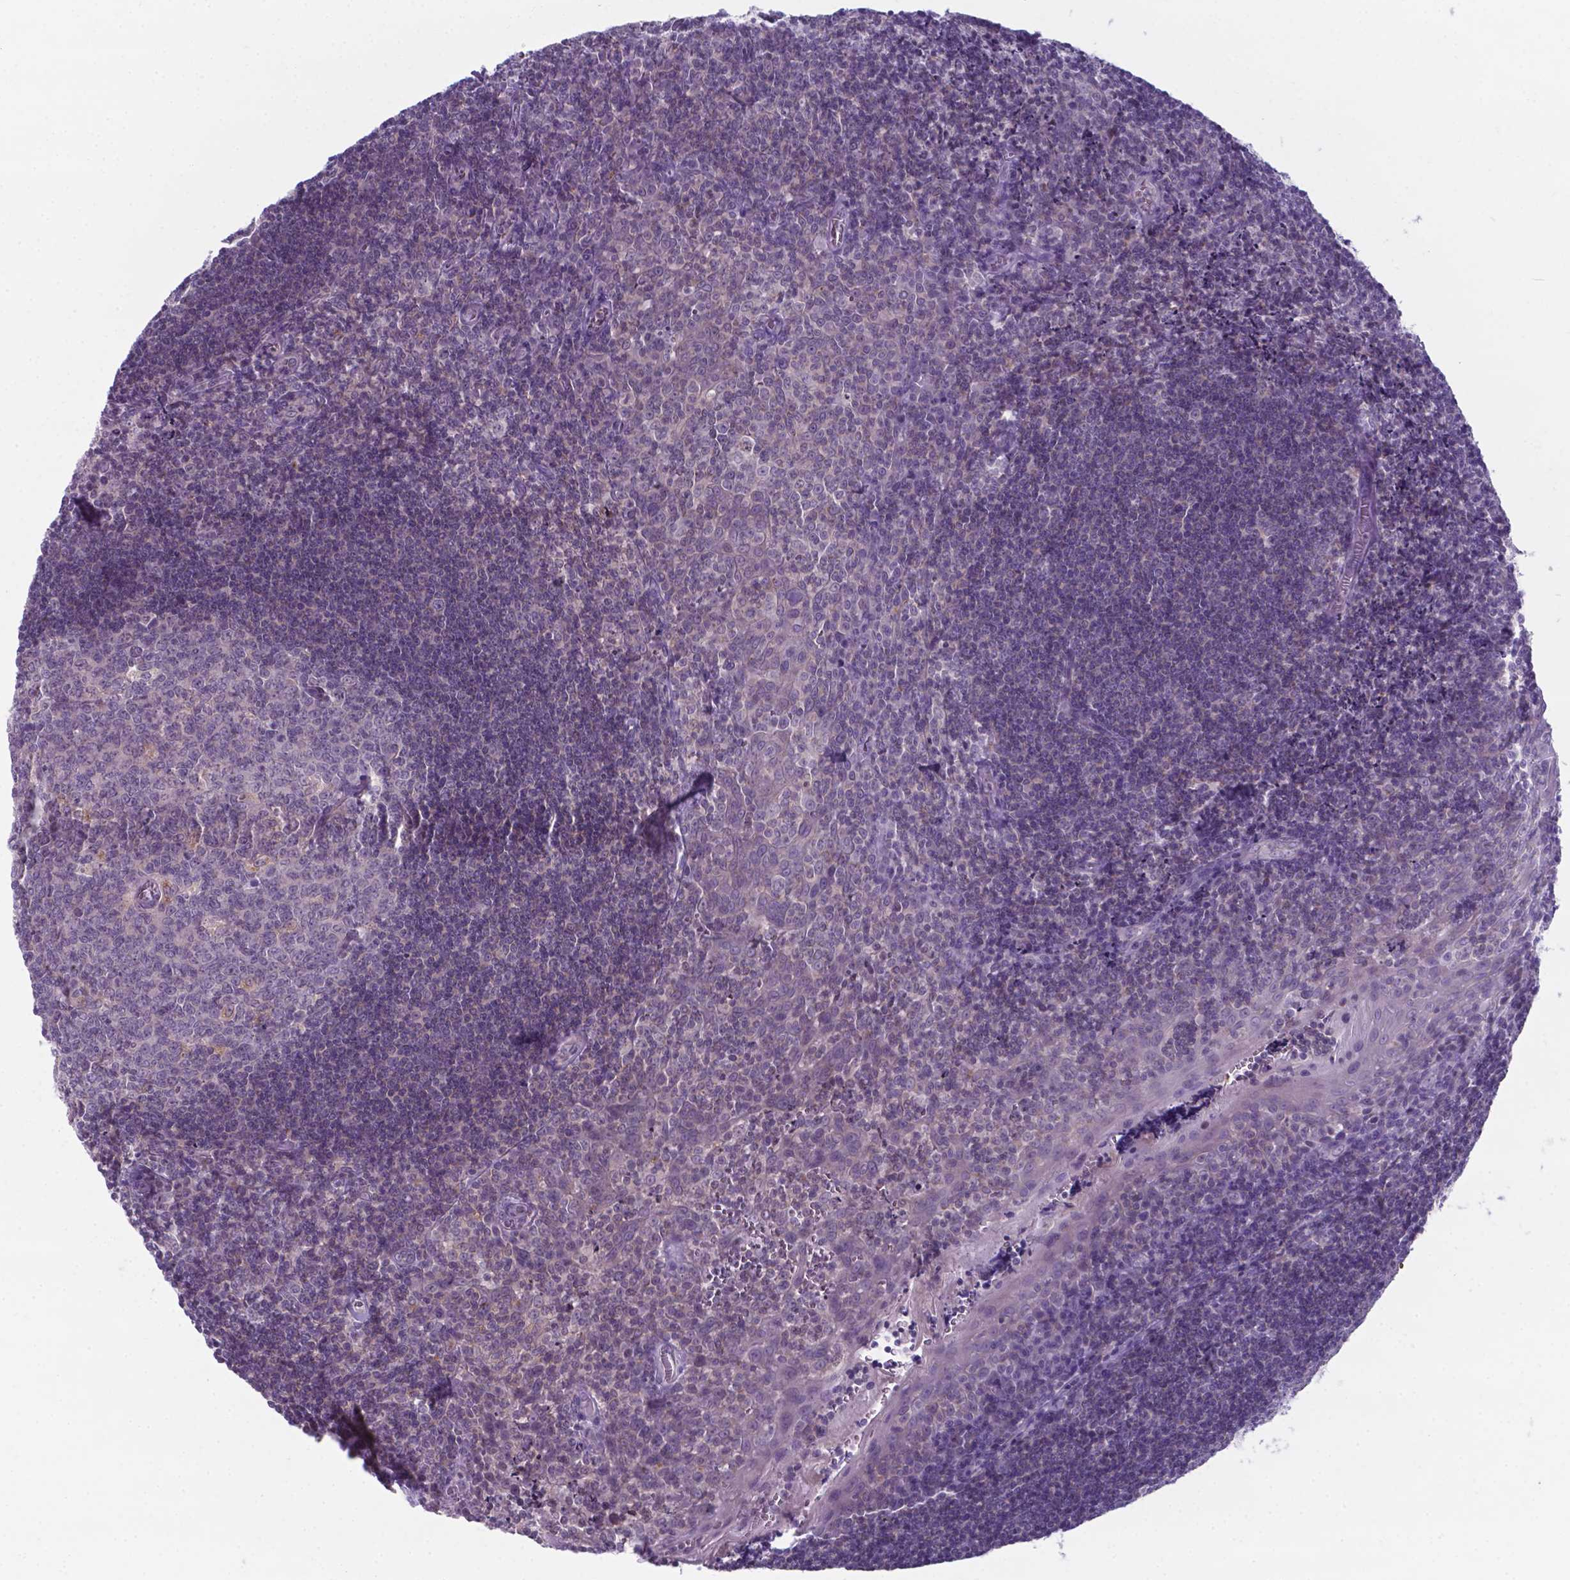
{"staining": {"intensity": "negative", "quantity": "none", "location": "none"}, "tissue": "tonsil", "cell_type": "Germinal center cells", "image_type": "normal", "snomed": [{"axis": "morphology", "description": "Normal tissue, NOS"}, {"axis": "morphology", "description": "Inflammation, NOS"}, {"axis": "topography", "description": "Tonsil"}], "caption": "High power microscopy micrograph of an IHC photomicrograph of normal tonsil, revealing no significant expression in germinal center cells.", "gene": "AP5B1", "patient": {"sex": "female", "age": 31}}